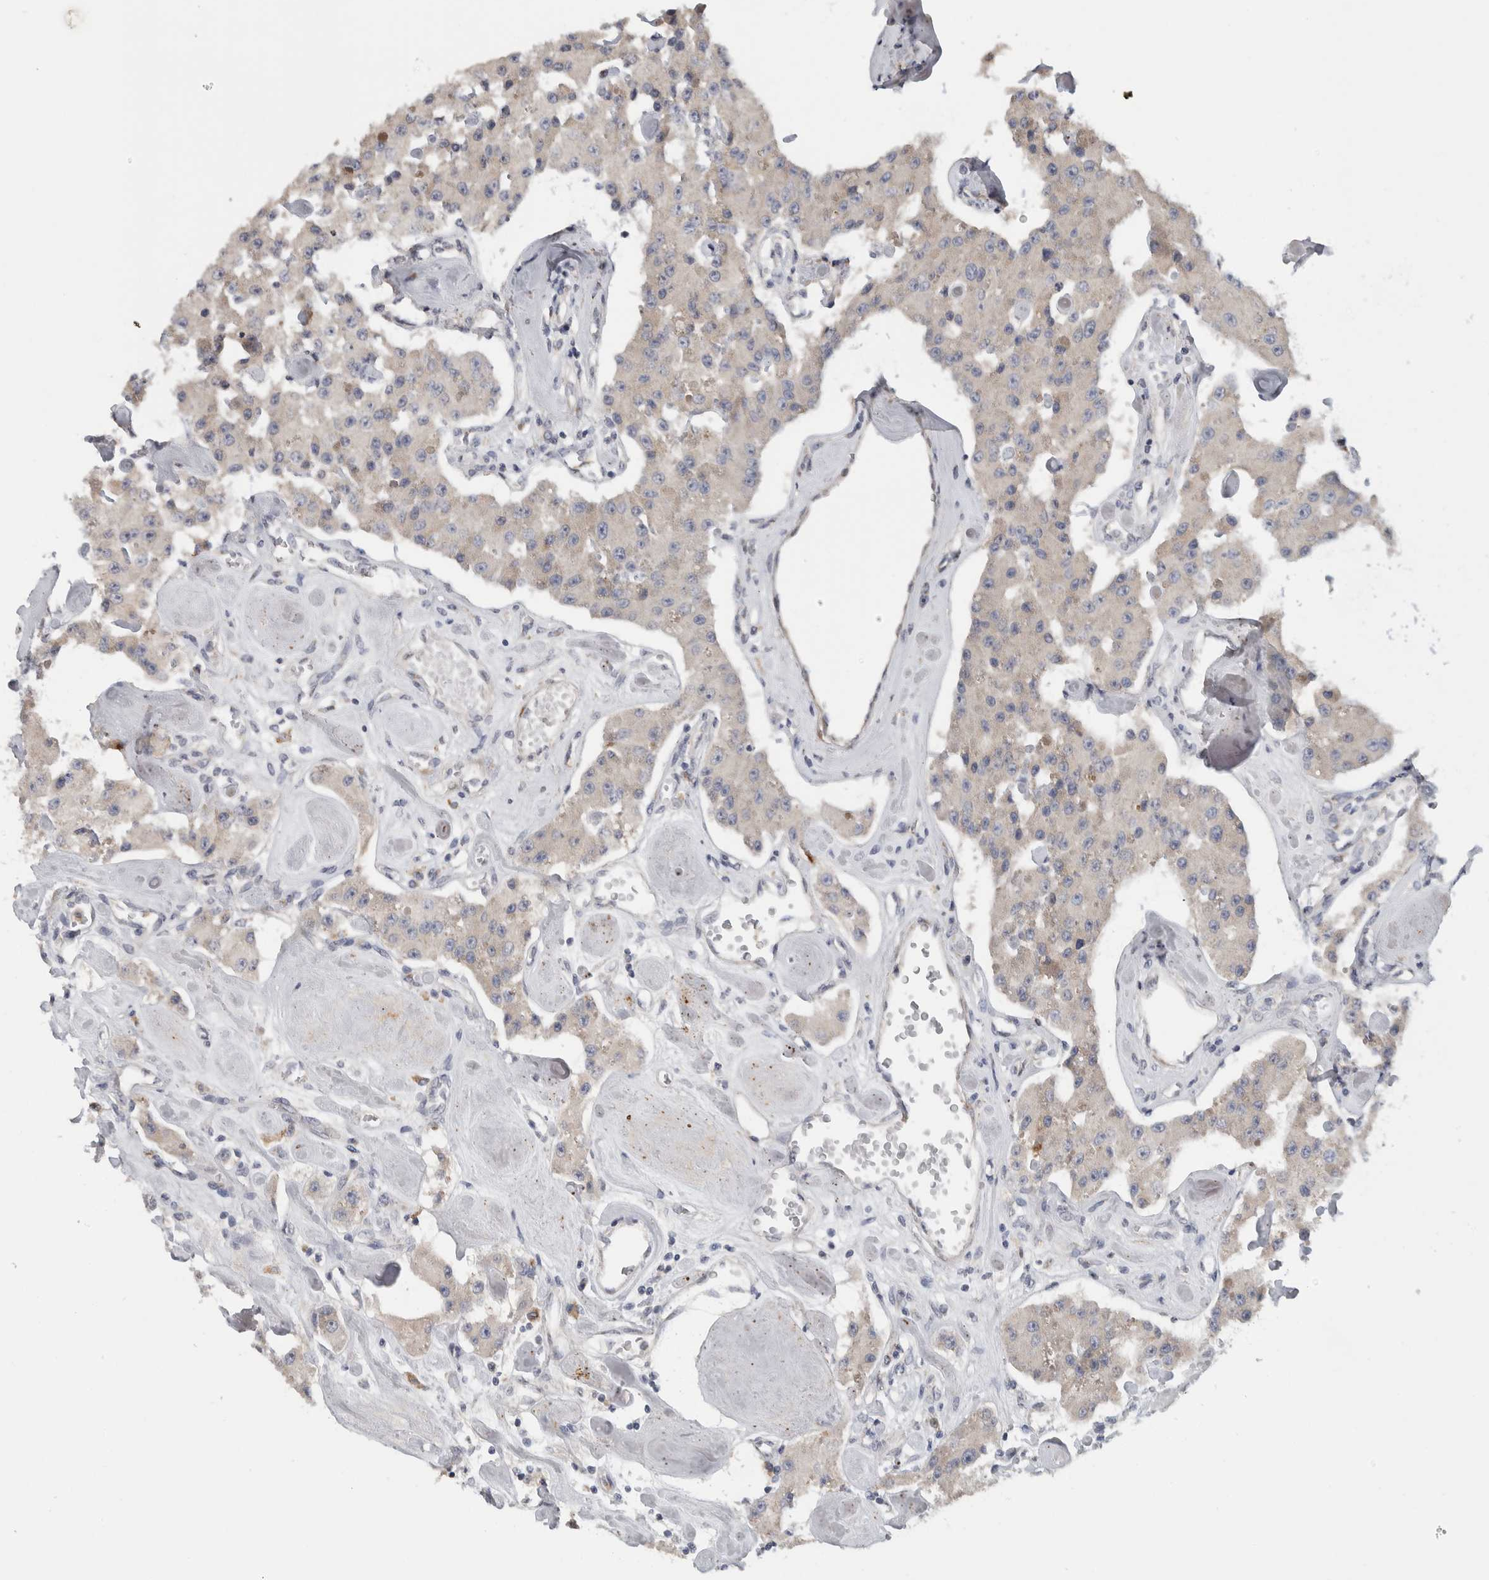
{"staining": {"intensity": "weak", "quantity": ">75%", "location": "cytoplasmic/membranous"}, "tissue": "carcinoid", "cell_type": "Tumor cells", "image_type": "cancer", "snomed": [{"axis": "morphology", "description": "Carcinoid, malignant, NOS"}, {"axis": "topography", "description": "Pancreas"}], "caption": "Immunohistochemical staining of human malignant carcinoid demonstrates low levels of weak cytoplasmic/membranous protein positivity in about >75% of tumor cells. (brown staining indicates protein expression, while blue staining denotes nuclei).", "gene": "MGAT1", "patient": {"sex": "male", "age": 41}}